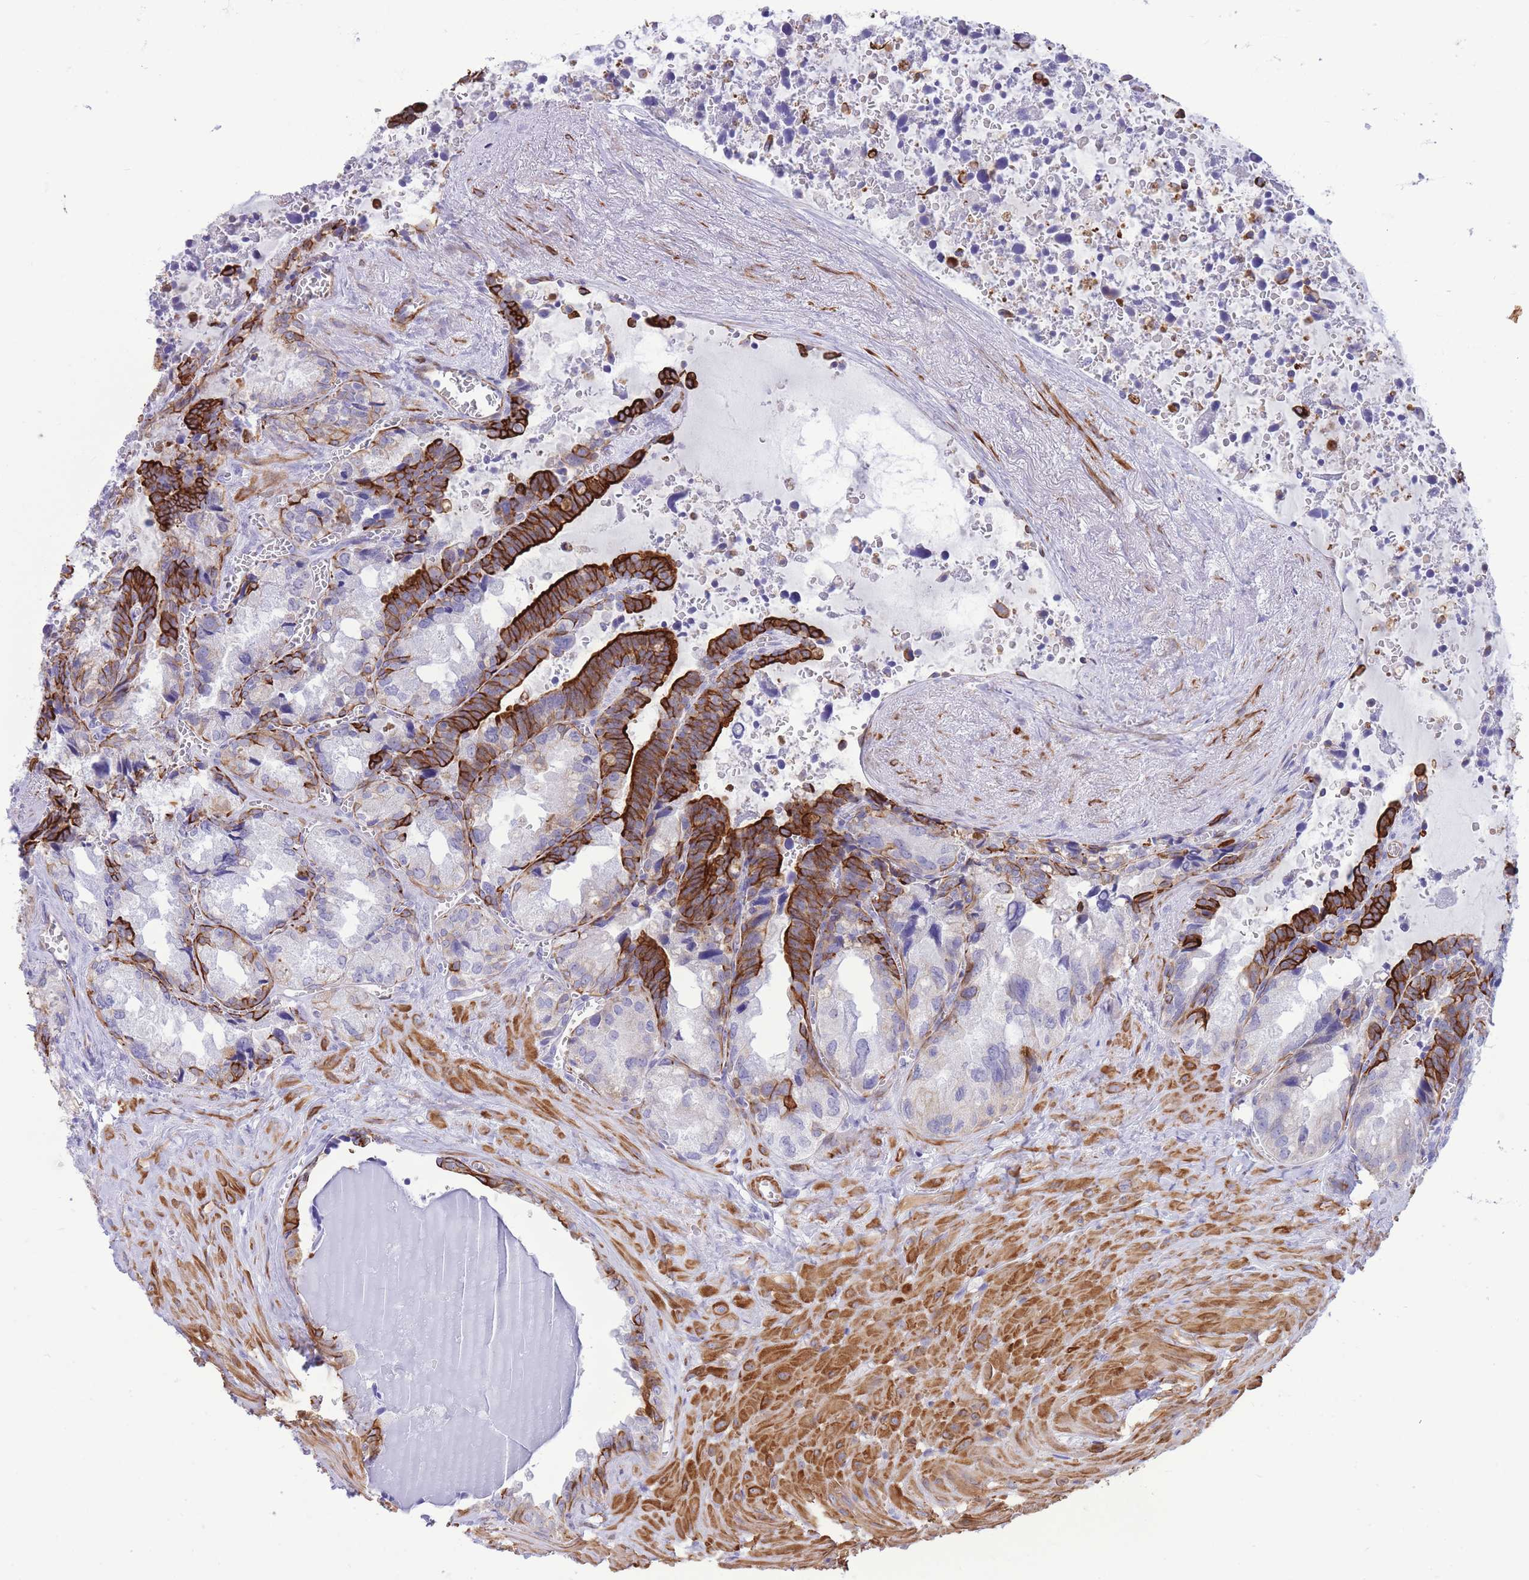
{"staining": {"intensity": "strong", "quantity": "25%-75%", "location": "cytoplasmic/membranous"}, "tissue": "seminal vesicle", "cell_type": "Glandular cells", "image_type": "normal", "snomed": [{"axis": "morphology", "description": "Normal tissue, NOS"}, {"axis": "topography", "description": "Seminal veicle"}], "caption": "The immunohistochemical stain shows strong cytoplasmic/membranous expression in glandular cells of benign seminal vesicle.", "gene": "VWA8", "patient": {"sex": "male", "age": 68}}